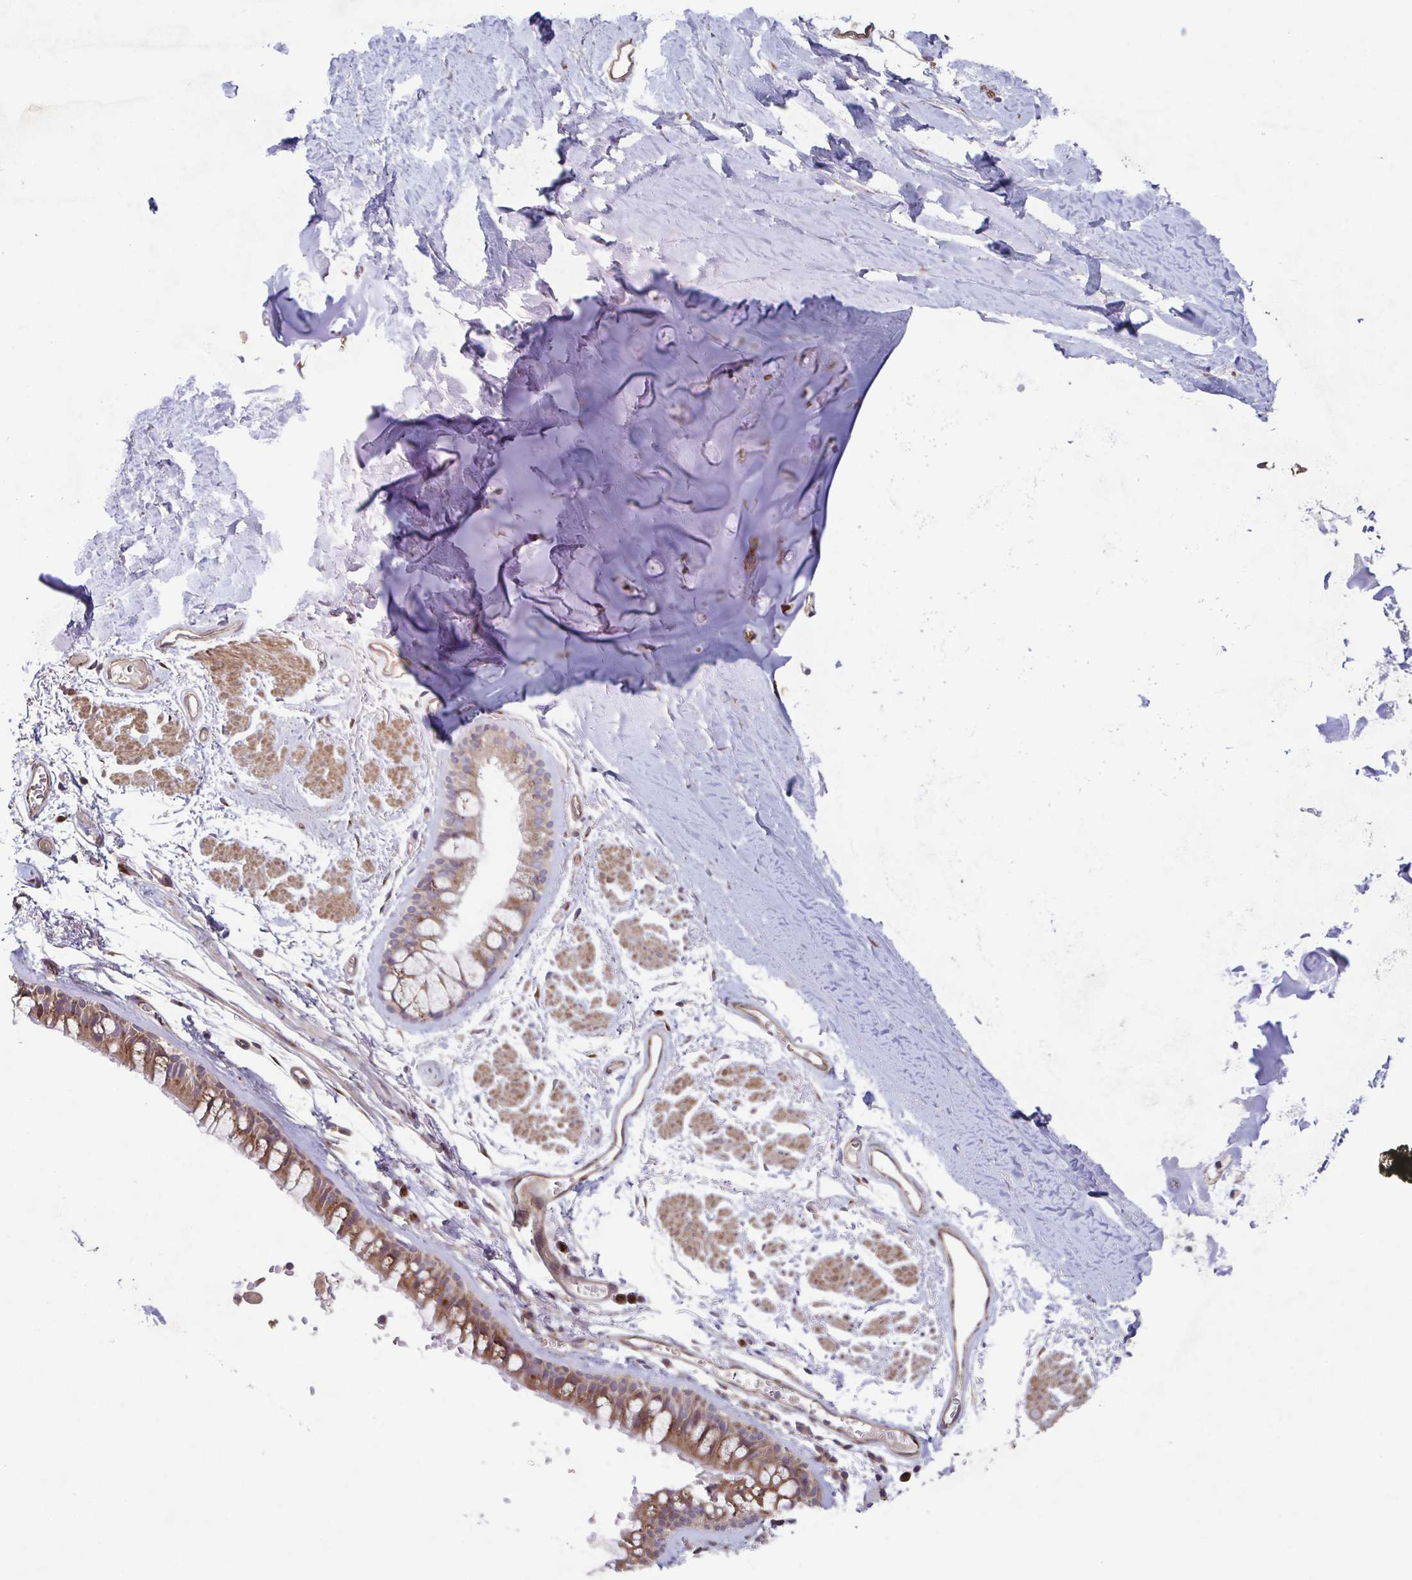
{"staining": {"intensity": "moderate", "quantity": ">75%", "location": "cytoplasmic/membranous"}, "tissue": "soft tissue", "cell_type": "Chondrocytes", "image_type": "normal", "snomed": [{"axis": "morphology", "description": "Normal tissue, NOS"}, {"axis": "topography", "description": "Cartilage tissue"}, {"axis": "topography", "description": "Bronchus"}], "caption": "DAB immunohistochemical staining of normal soft tissue displays moderate cytoplasmic/membranous protein staining in about >75% of chondrocytes.", "gene": "COPB1", "patient": {"sex": "female", "age": 79}}